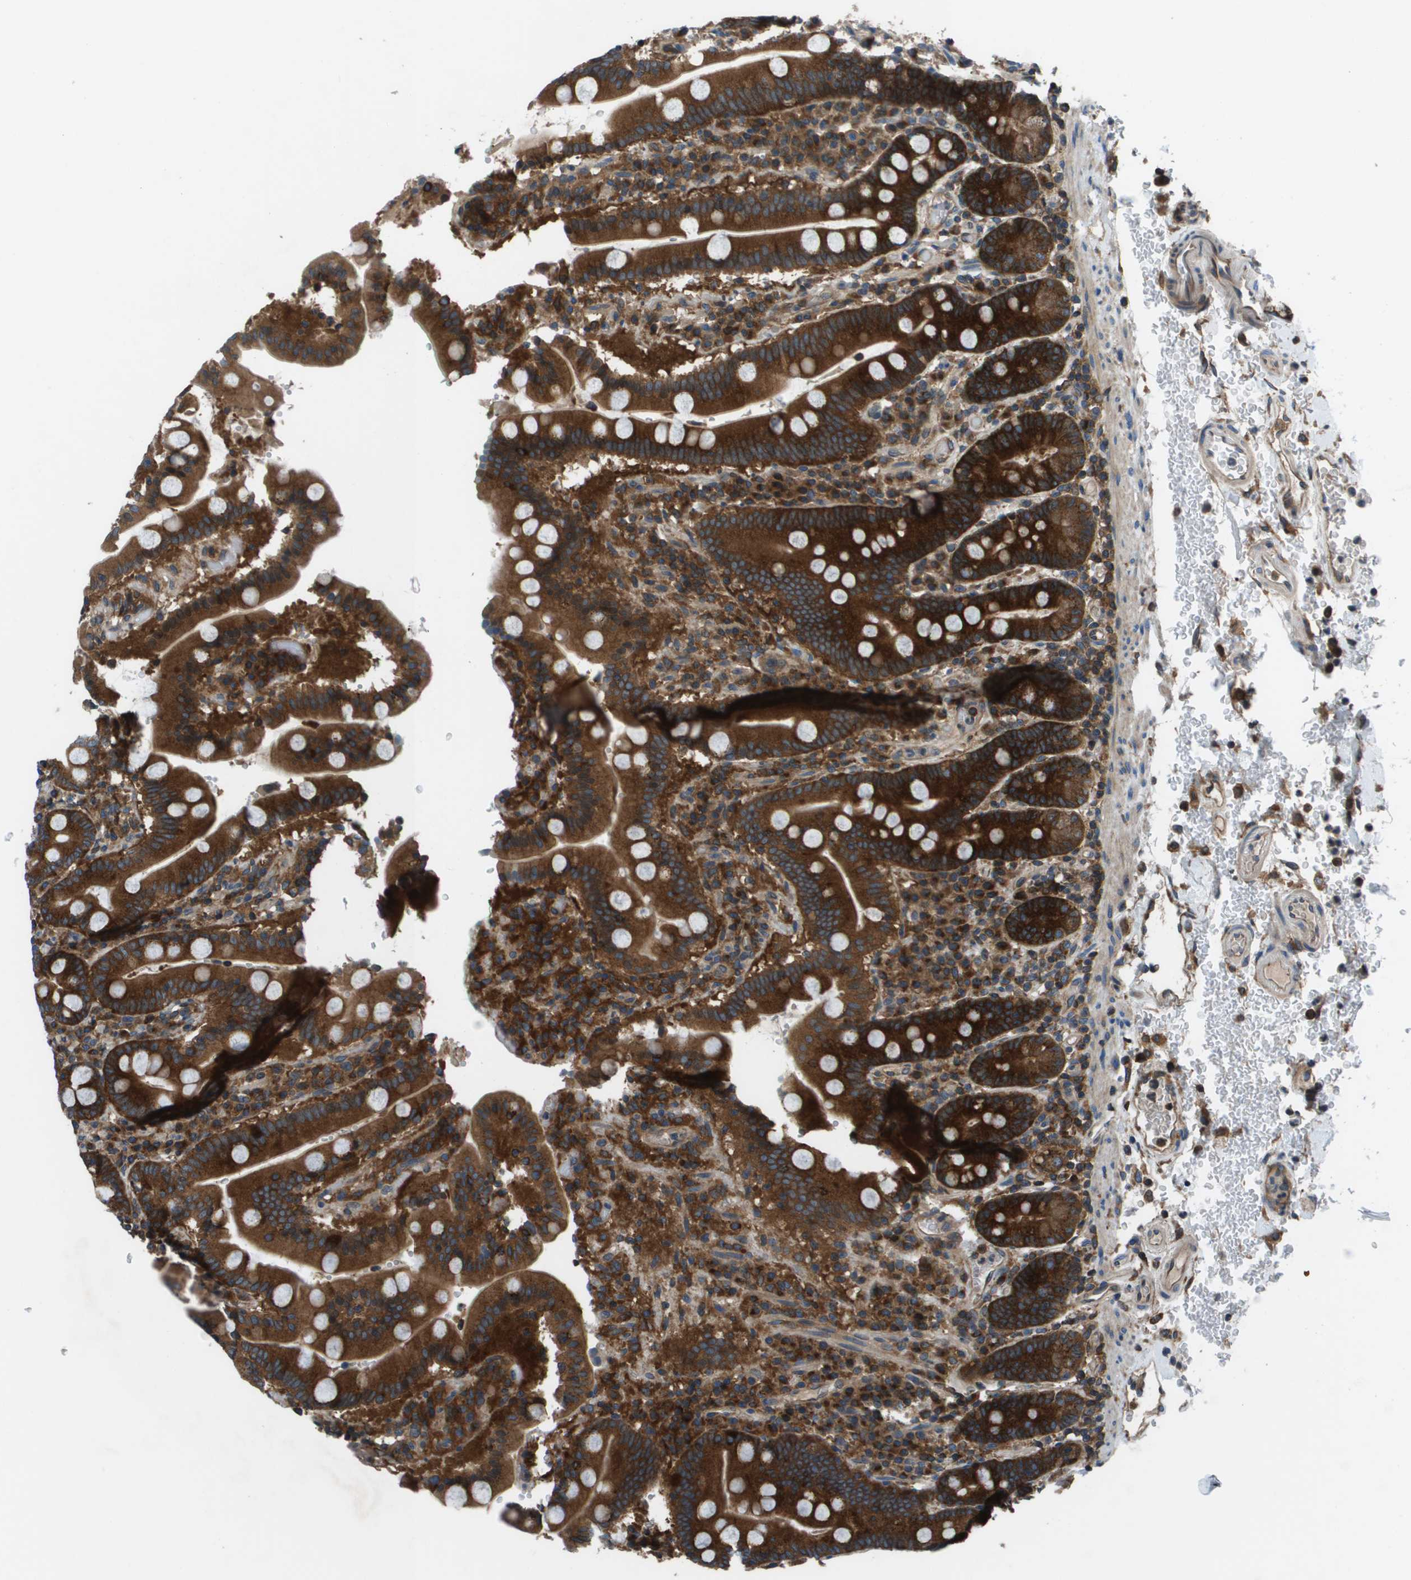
{"staining": {"intensity": "strong", "quantity": ">75%", "location": "cytoplasmic/membranous"}, "tissue": "duodenum", "cell_type": "Glandular cells", "image_type": "normal", "snomed": [{"axis": "morphology", "description": "Normal tissue, NOS"}, {"axis": "topography", "description": "Small intestine, NOS"}], "caption": "A high amount of strong cytoplasmic/membranous staining is present in approximately >75% of glandular cells in benign duodenum. (IHC, brightfield microscopy, high magnification).", "gene": "ARFGAP2", "patient": {"sex": "female", "age": 71}}